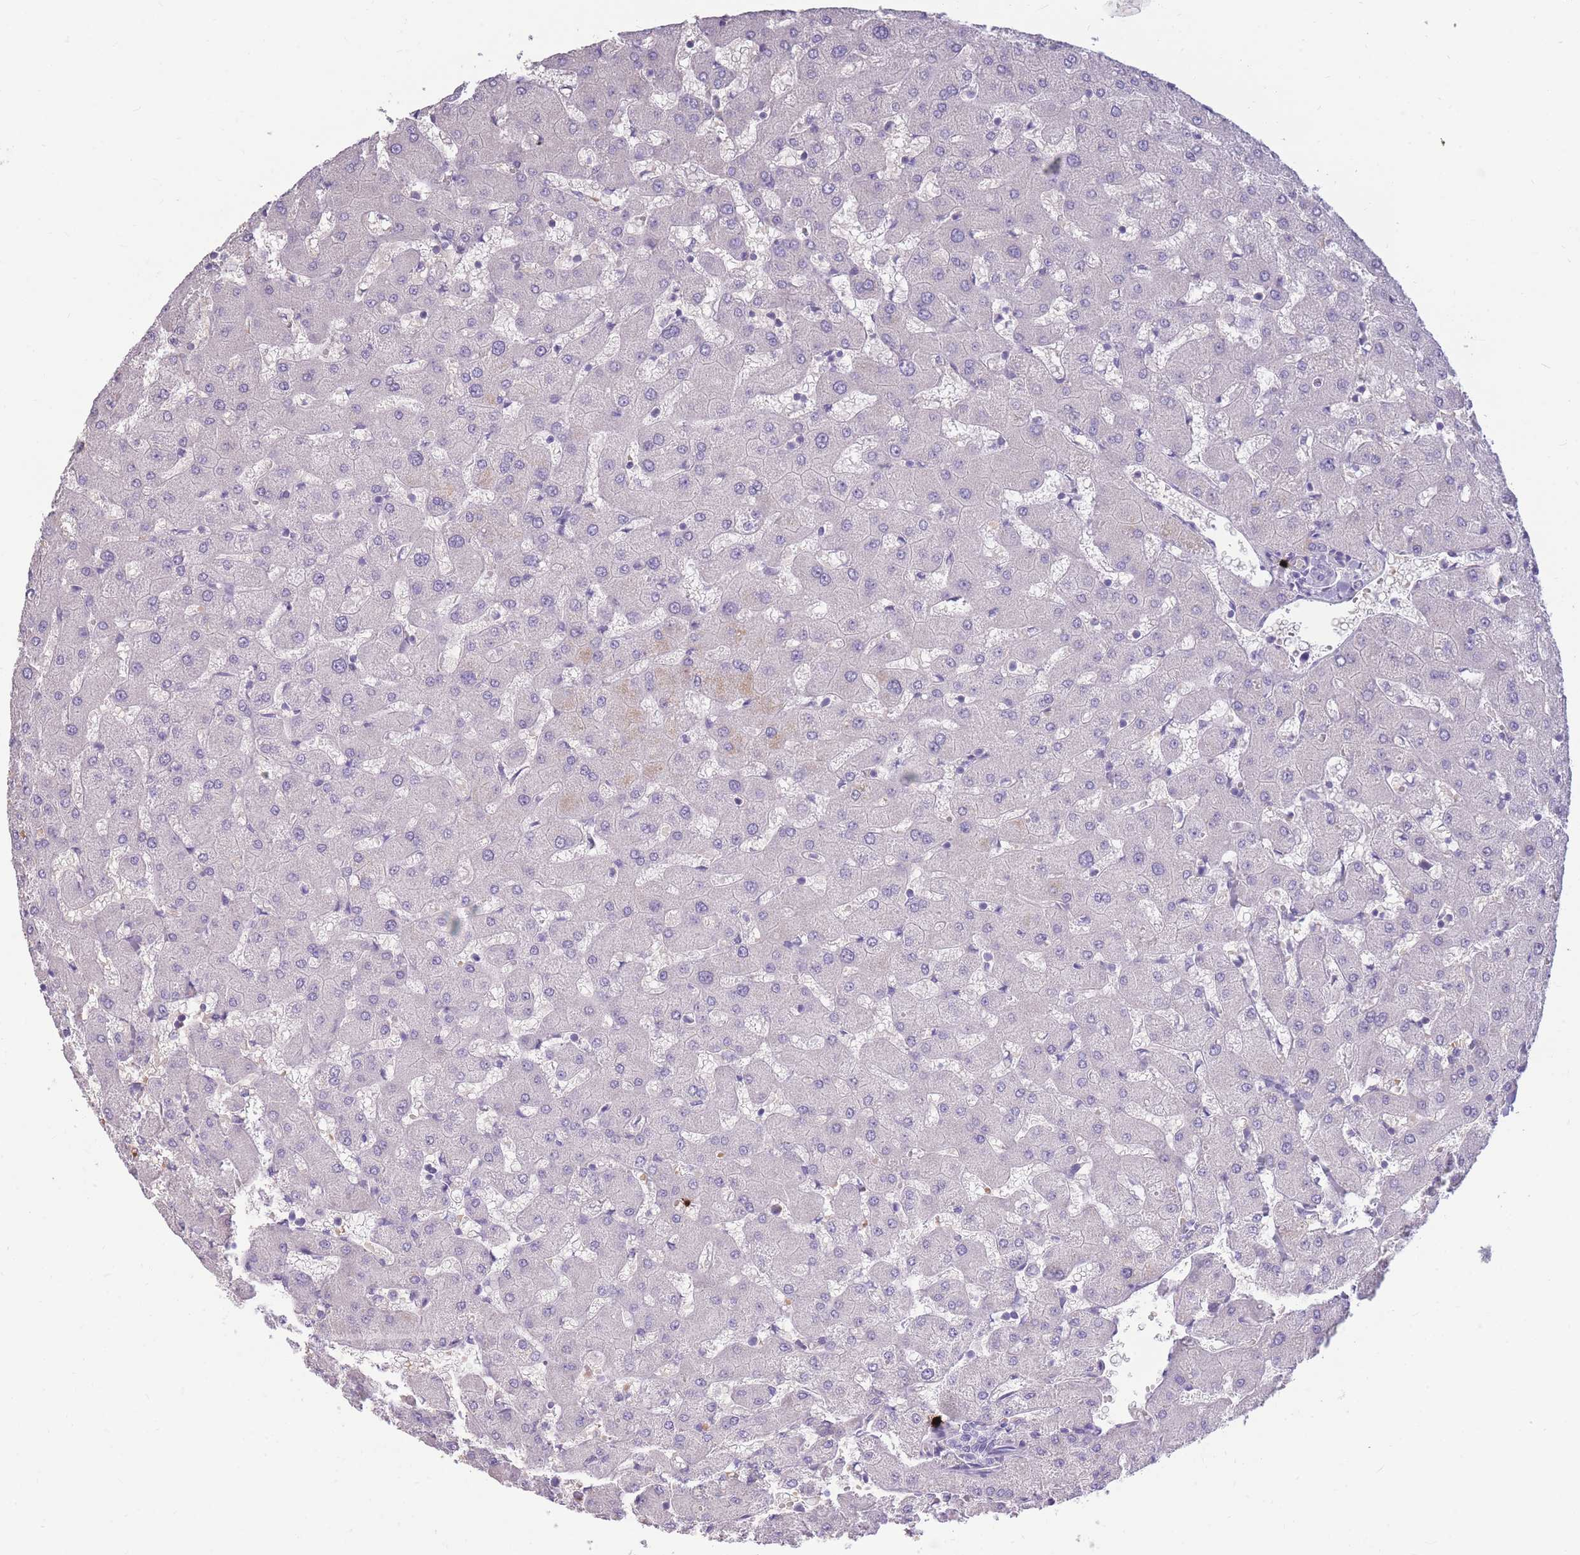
{"staining": {"intensity": "negative", "quantity": "none", "location": "none"}, "tissue": "liver", "cell_type": "Cholangiocytes", "image_type": "normal", "snomed": [{"axis": "morphology", "description": "Normal tissue, NOS"}, {"axis": "topography", "description": "Liver"}], "caption": "IHC of benign liver exhibits no staining in cholangiocytes.", "gene": "TPSAB1", "patient": {"sex": "female", "age": 63}}